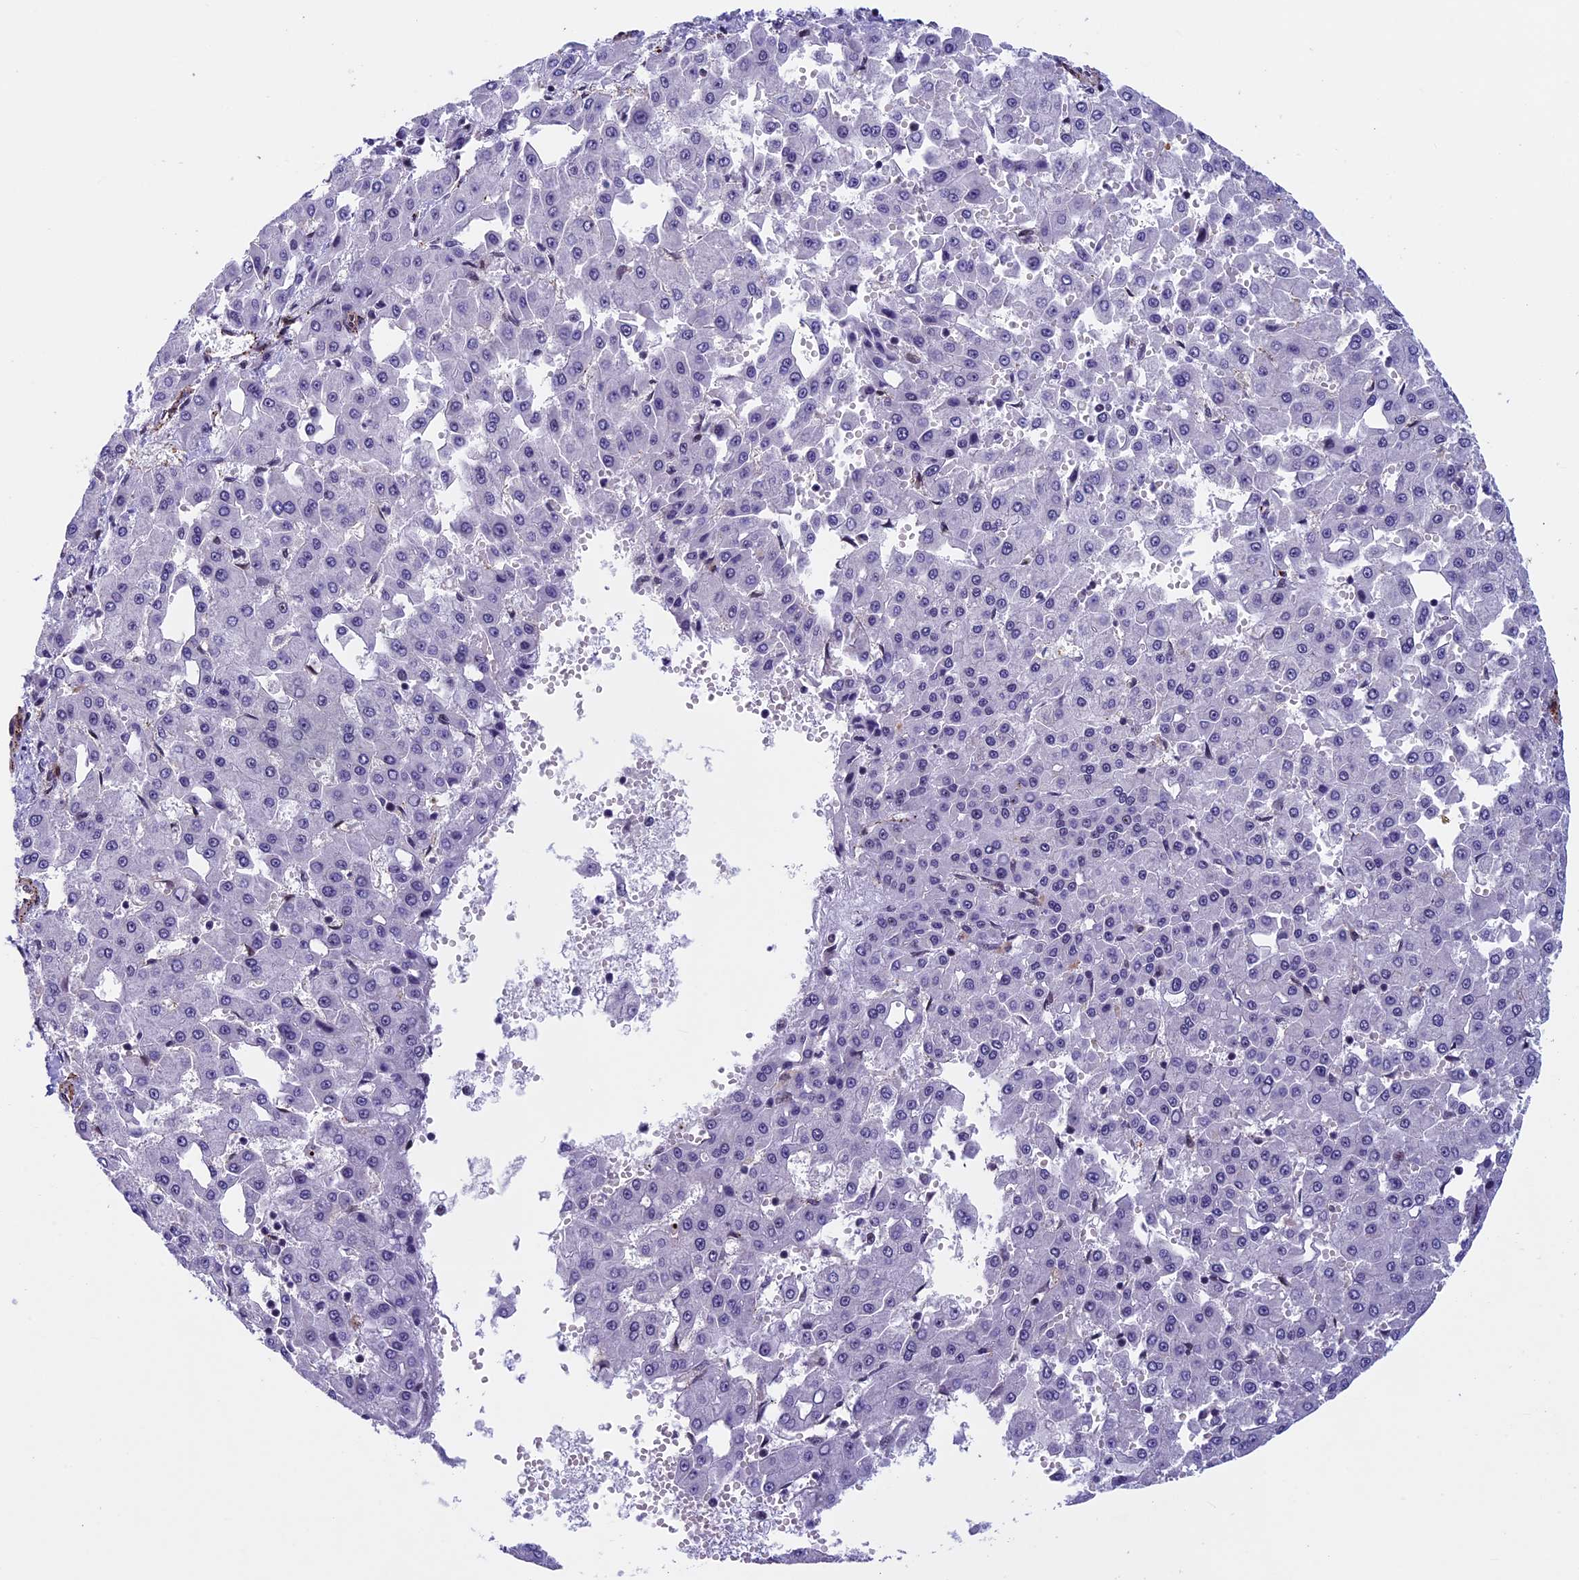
{"staining": {"intensity": "negative", "quantity": "none", "location": "none"}, "tissue": "liver cancer", "cell_type": "Tumor cells", "image_type": "cancer", "snomed": [{"axis": "morphology", "description": "Carcinoma, Hepatocellular, NOS"}, {"axis": "topography", "description": "Liver"}], "caption": "Tumor cells are negative for protein expression in human hepatocellular carcinoma (liver).", "gene": "NIPBL", "patient": {"sex": "male", "age": 47}}